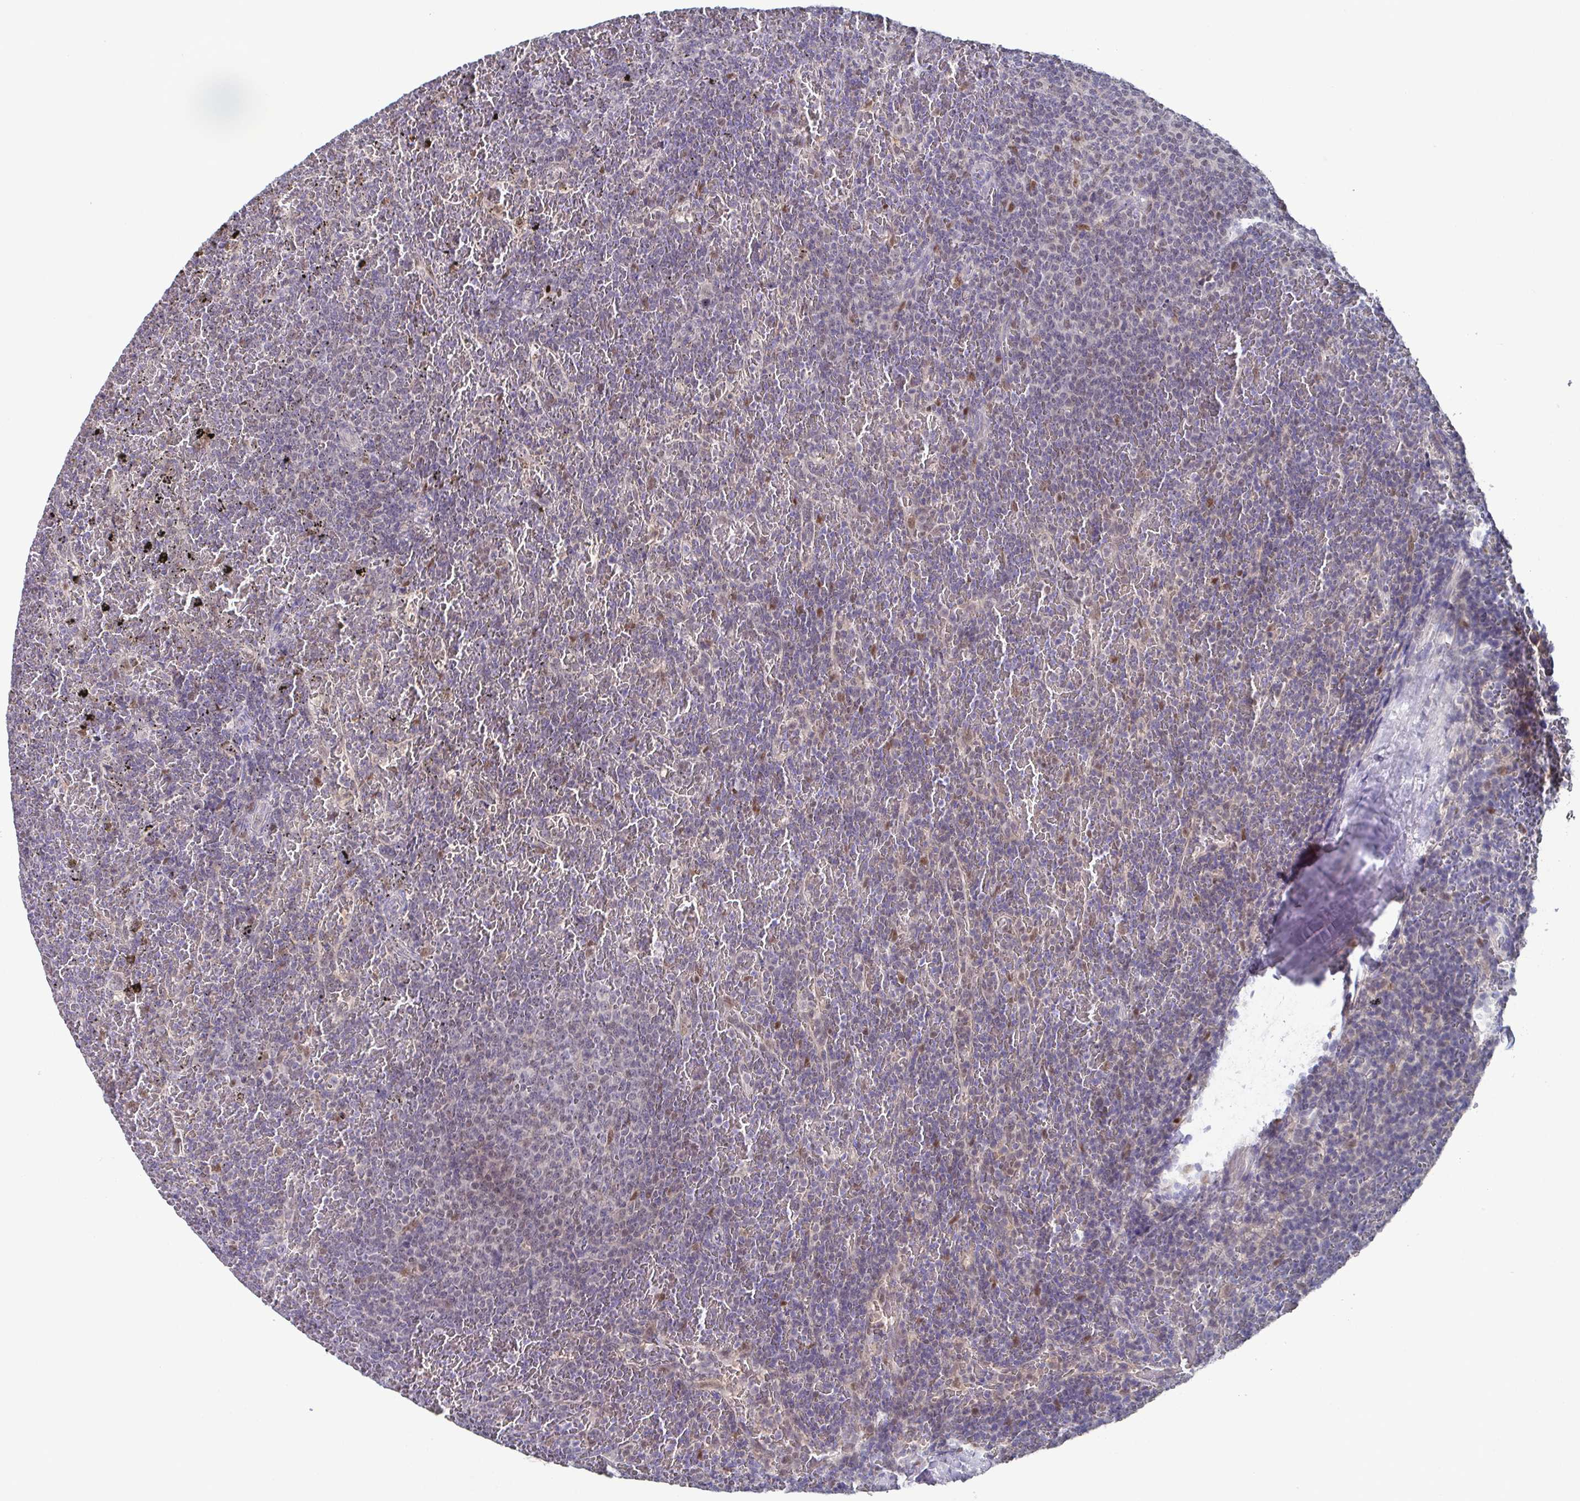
{"staining": {"intensity": "negative", "quantity": "none", "location": "none"}, "tissue": "lymphoma", "cell_type": "Tumor cells", "image_type": "cancer", "snomed": [{"axis": "morphology", "description": "Malignant lymphoma, non-Hodgkin's type, Low grade"}, {"axis": "topography", "description": "Spleen"}], "caption": "This is a micrograph of immunohistochemistry staining of low-grade malignant lymphoma, non-Hodgkin's type, which shows no positivity in tumor cells. The staining was performed using DAB (3,3'-diaminobenzidine) to visualize the protein expression in brown, while the nuclei were stained in blue with hematoxylin (Magnification: 20x).", "gene": "UBE2Q1", "patient": {"sex": "female", "age": 77}}